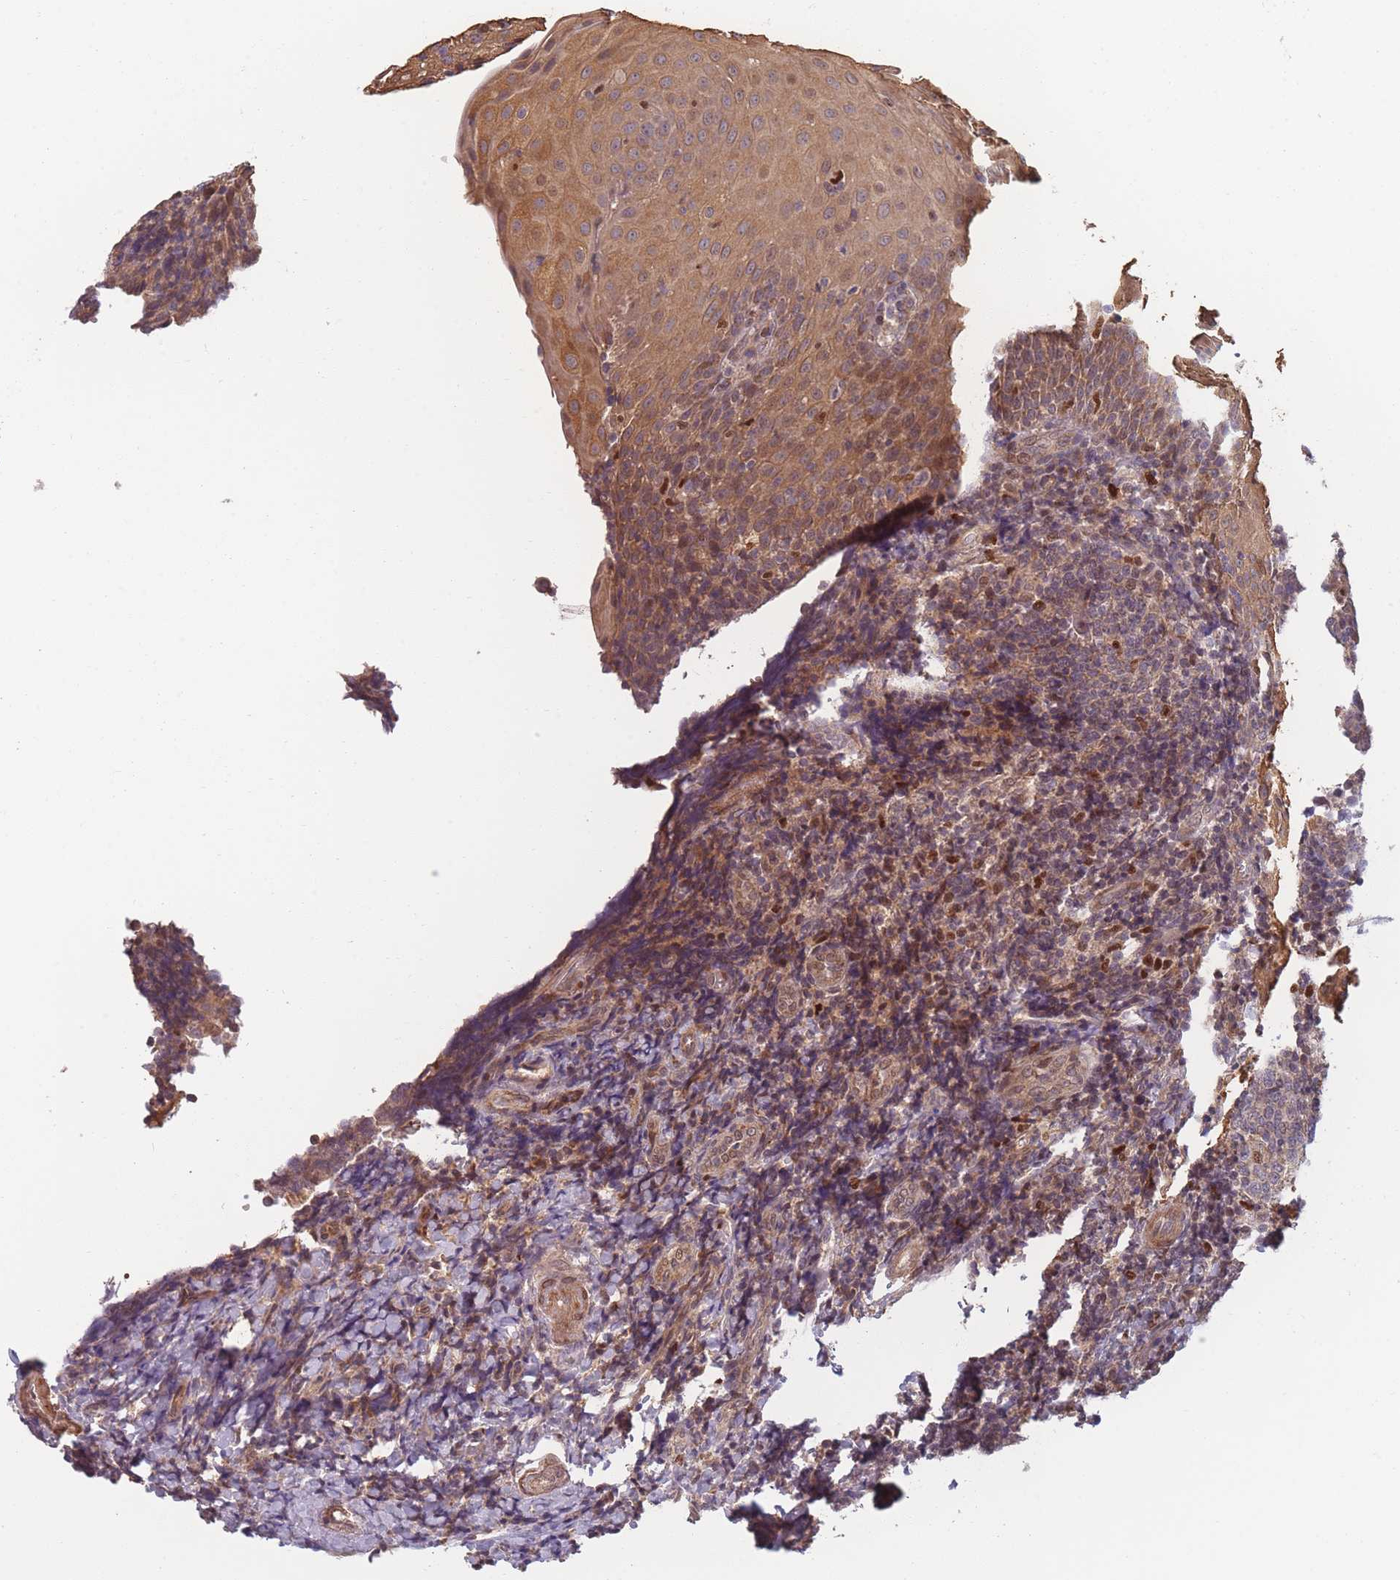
{"staining": {"intensity": "moderate", "quantity": "<25%", "location": "cytoplasmic/membranous"}, "tissue": "tonsil", "cell_type": "Germinal center cells", "image_type": "normal", "snomed": [{"axis": "morphology", "description": "Normal tissue, NOS"}, {"axis": "topography", "description": "Tonsil"}], "caption": "Immunohistochemistry (IHC) (DAB (3,3'-diaminobenzidine)) staining of benign tonsil reveals moderate cytoplasmic/membranous protein staining in approximately <25% of germinal center cells.", "gene": "FAM153A", "patient": {"sex": "female", "age": 19}}